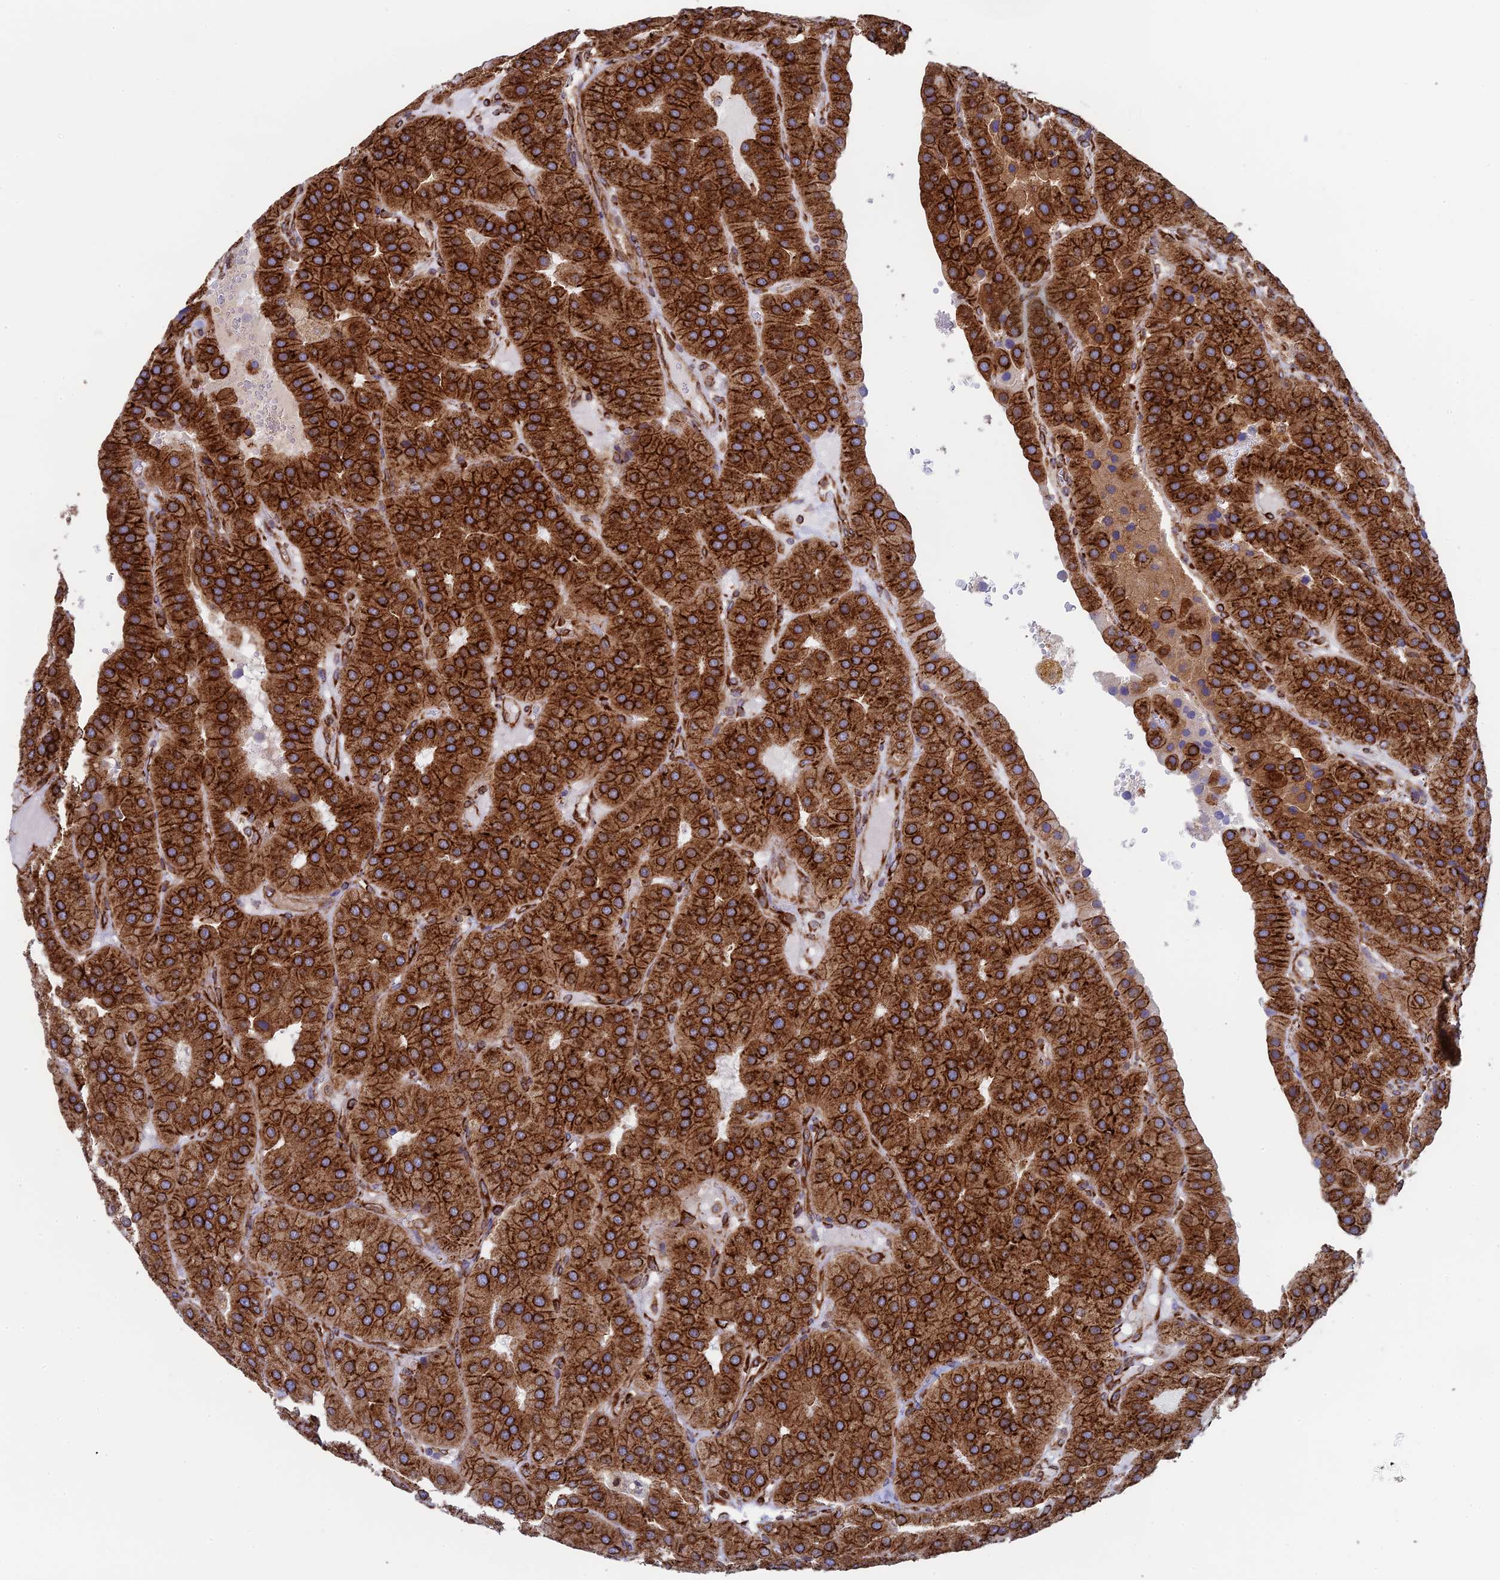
{"staining": {"intensity": "strong", "quantity": ">75%", "location": "cytoplasmic/membranous"}, "tissue": "parathyroid gland", "cell_type": "Glandular cells", "image_type": "normal", "snomed": [{"axis": "morphology", "description": "Normal tissue, NOS"}, {"axis": "morphology", "description": "Adenoma, NOS"}, {"axis": "topography", "description": "Parathyroid gland"}], "caption": "A brown stain shows strong cytoplasmic/membranous positivity of a protein in glandular cells of benign parathyroid gland.", "gene": "CCDC69", "patient": {"sex": "female", "age": 86}}